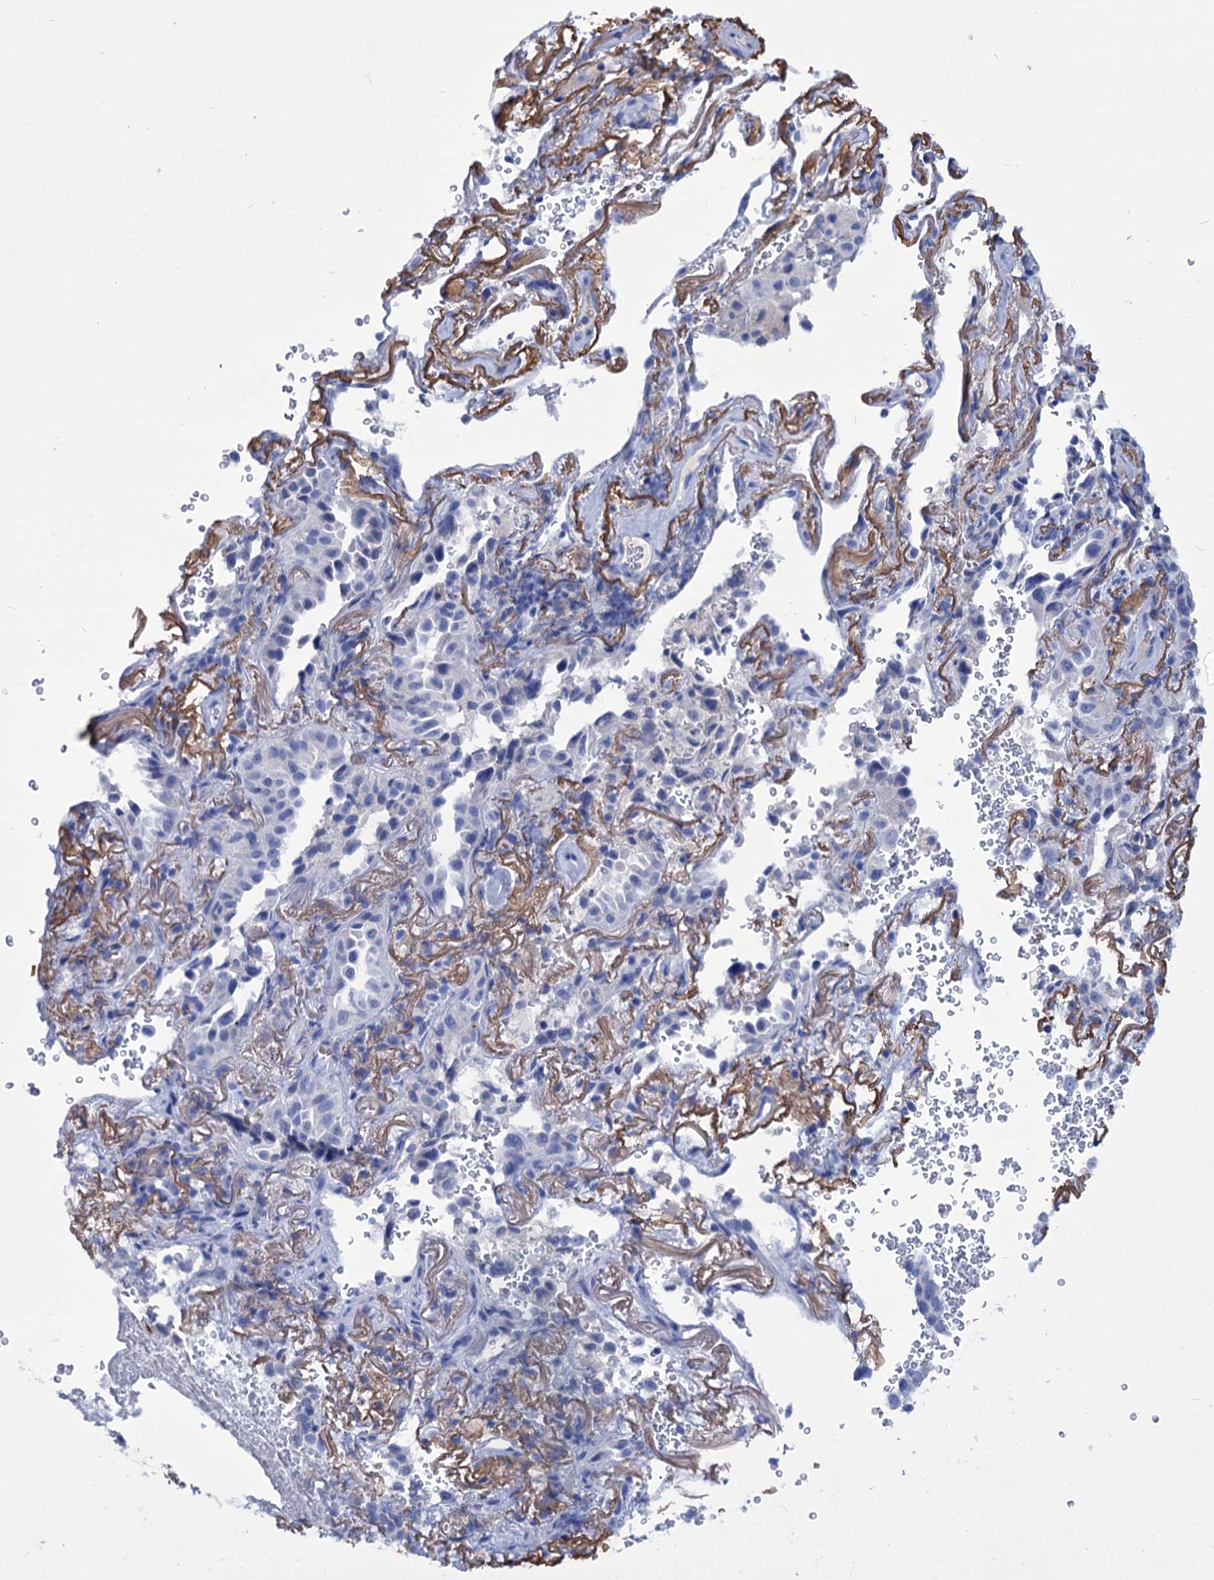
{"staining": {"intensity": "negative", "quantity": "none", "location": "none"}, "tissue": "lung cancer", "cell_type": "Tumor cells", "image_type": "cancer", "snomed": [{"axis": "morphology", "description": "Adenocarcinoma, NOS"}, {"axis": "topography", "description": "Lung"}], "caption": "The IHC photomicrograph has no significant expression in tumor cells of lung cancer (adenocarcinoma) tissue.", "gene": "AXL", "patient": {"sex": "female", "age": 69}}